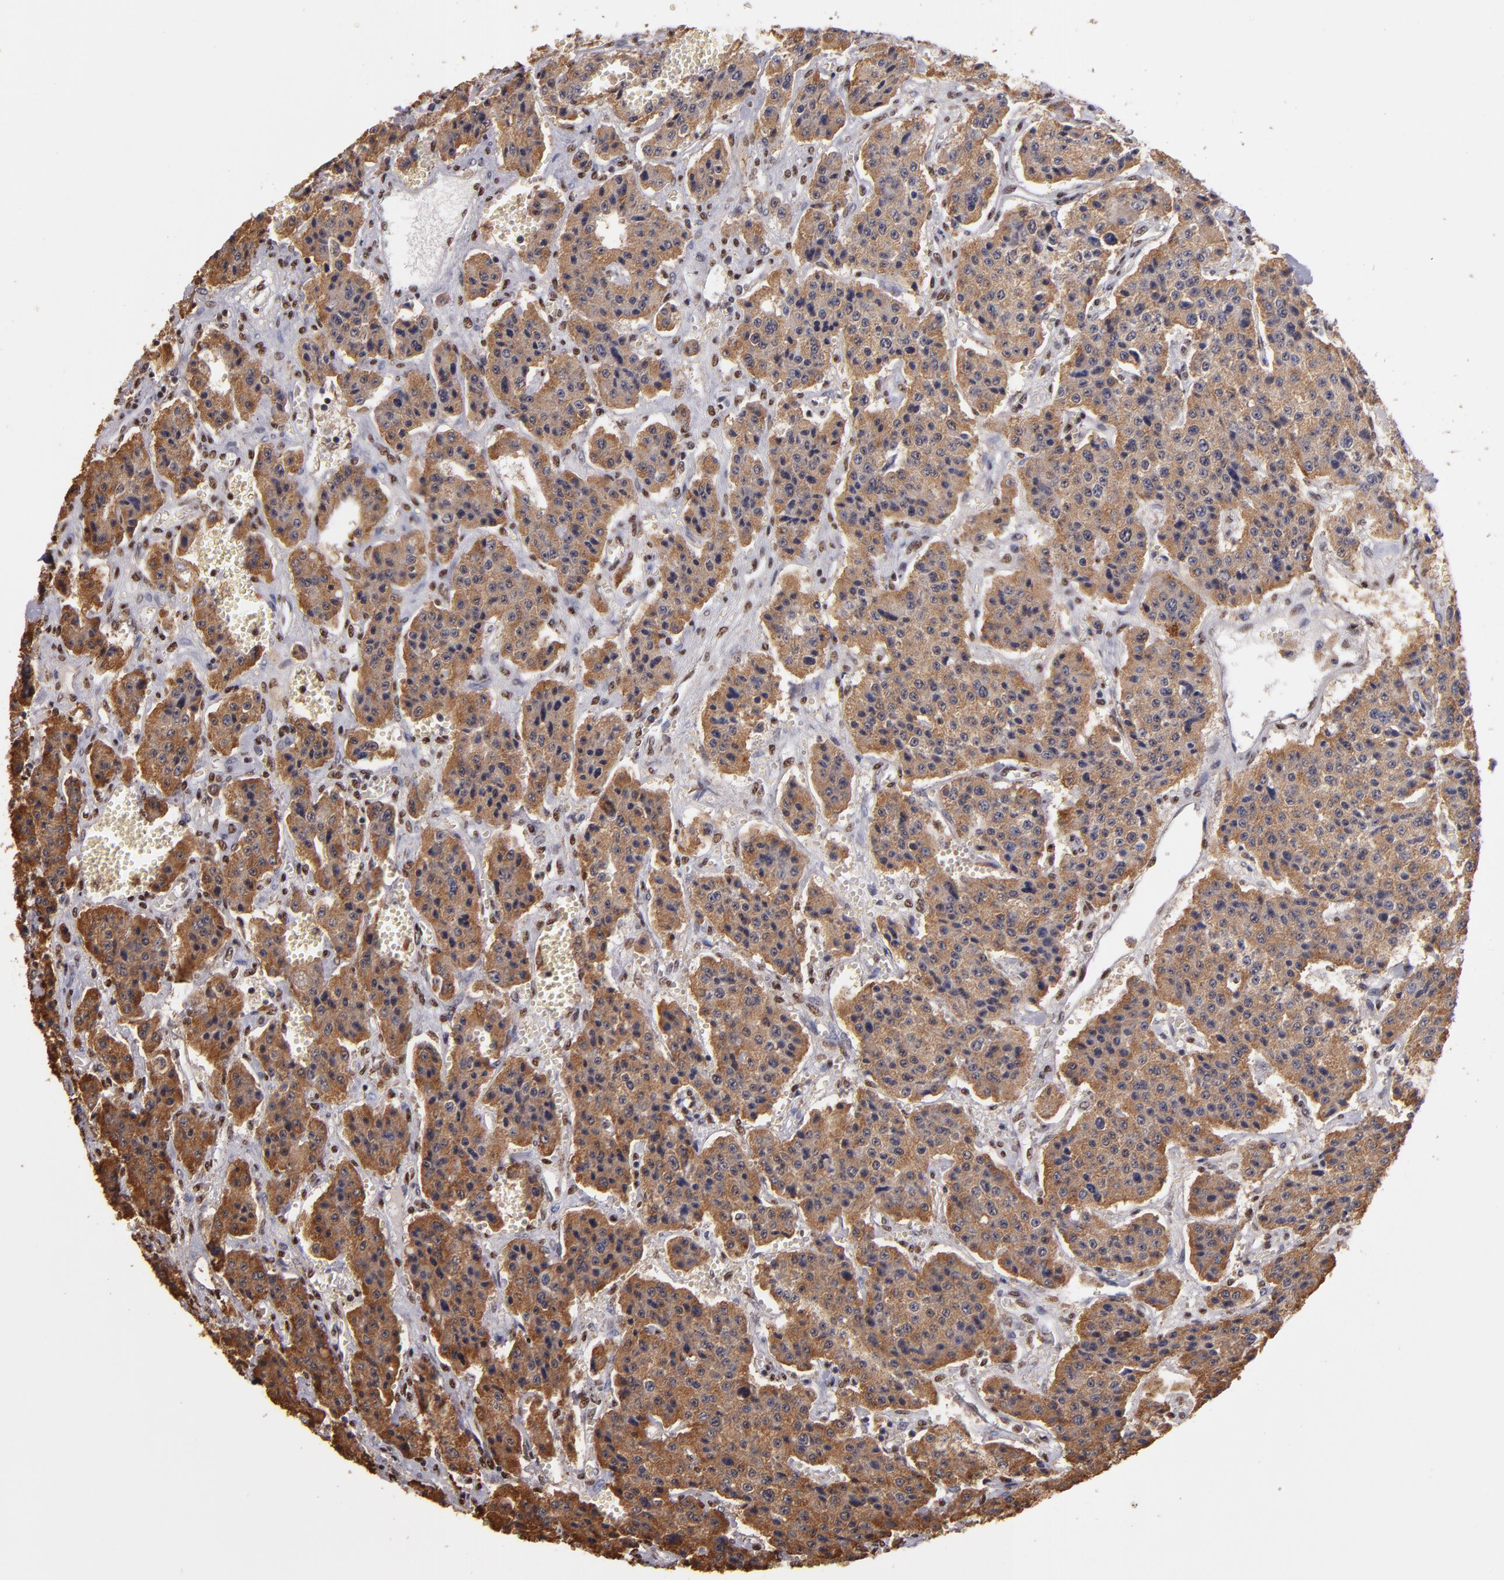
{"staining": {"intensity": "moderate", "quantity": ">75%", "location": "cytoplasmic/membranous,nuclear"}, "tissue": "carcinoid", "cell_type": "Tumor cells", "image_type": "cancer", "snomed": [{"axis": "morphology", "description": "Carcinoid, malignant, NOS"}, {"axis": "topography", "description": "Small intestine"}], "caption": "Brown immunohistochemical staining in carcinoid (malignant) exhibits moderate cytoplasmic/membranous and nuclear positivity in approximately >75% of tumor cells.", "gene": "SP1", "patient": {"sex": "male", "age": 52}}